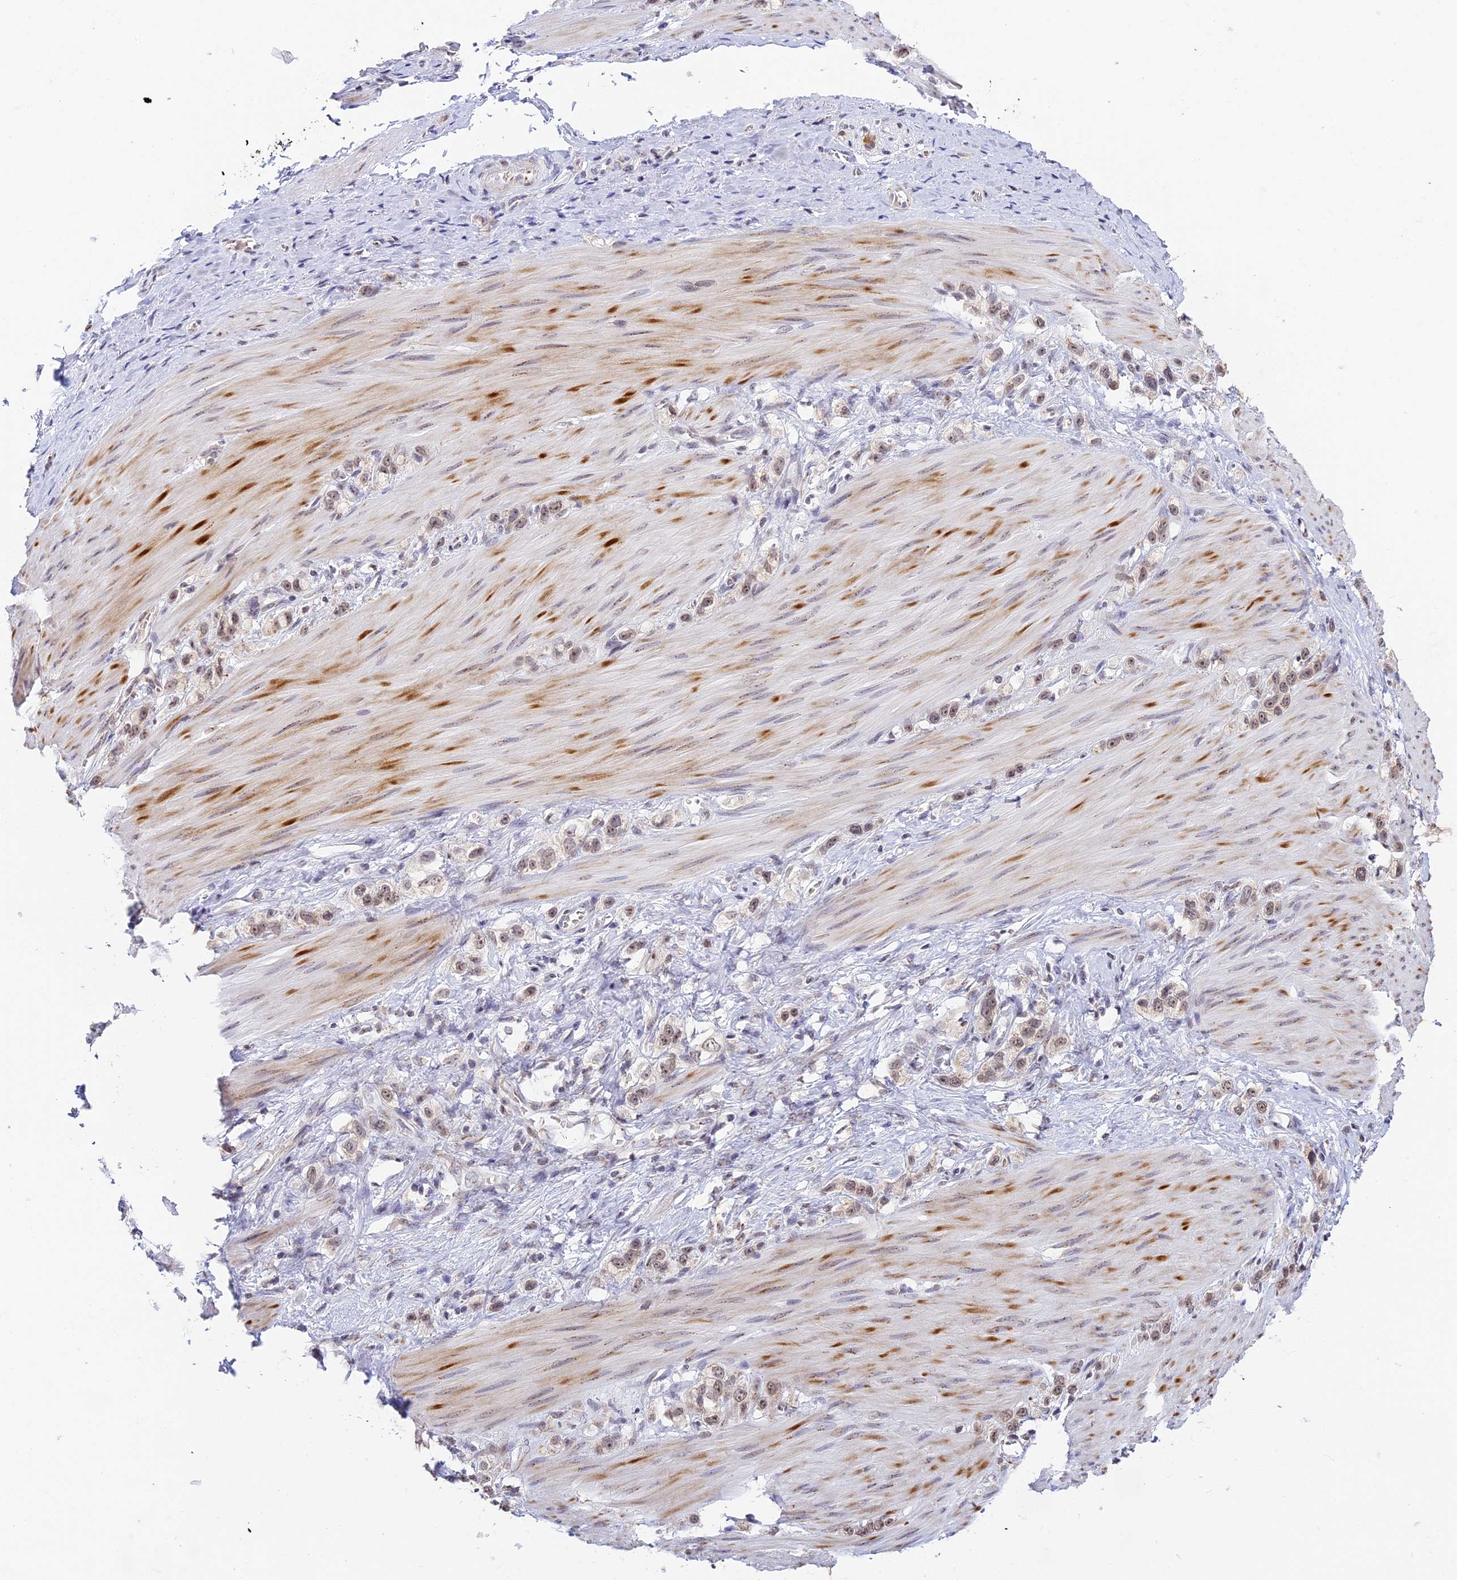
{"staining": {"intensity": "weak", "quantity": "25%-75%", "location": "nuclear"}, "tissue": "stomach cancer", "cell_type": "Tumor cells", "image_type": "cancer", "snomed": [{"axis": "morphology", "description": "Adenocarcinoma, NOS"}, {"axis": "topography", "description": "Stomach"}], "caption": "IHC histopathology image of neoplastic tissue: adenocarcinoma (stomach) stained using IHC reveals low levels of weak protein expression localized specifically in the nuclear of tumor cells, appearing as a nuclear brown color.", "gene": "HEATR5B", "patient": {"sex": "female", "age": 65}}